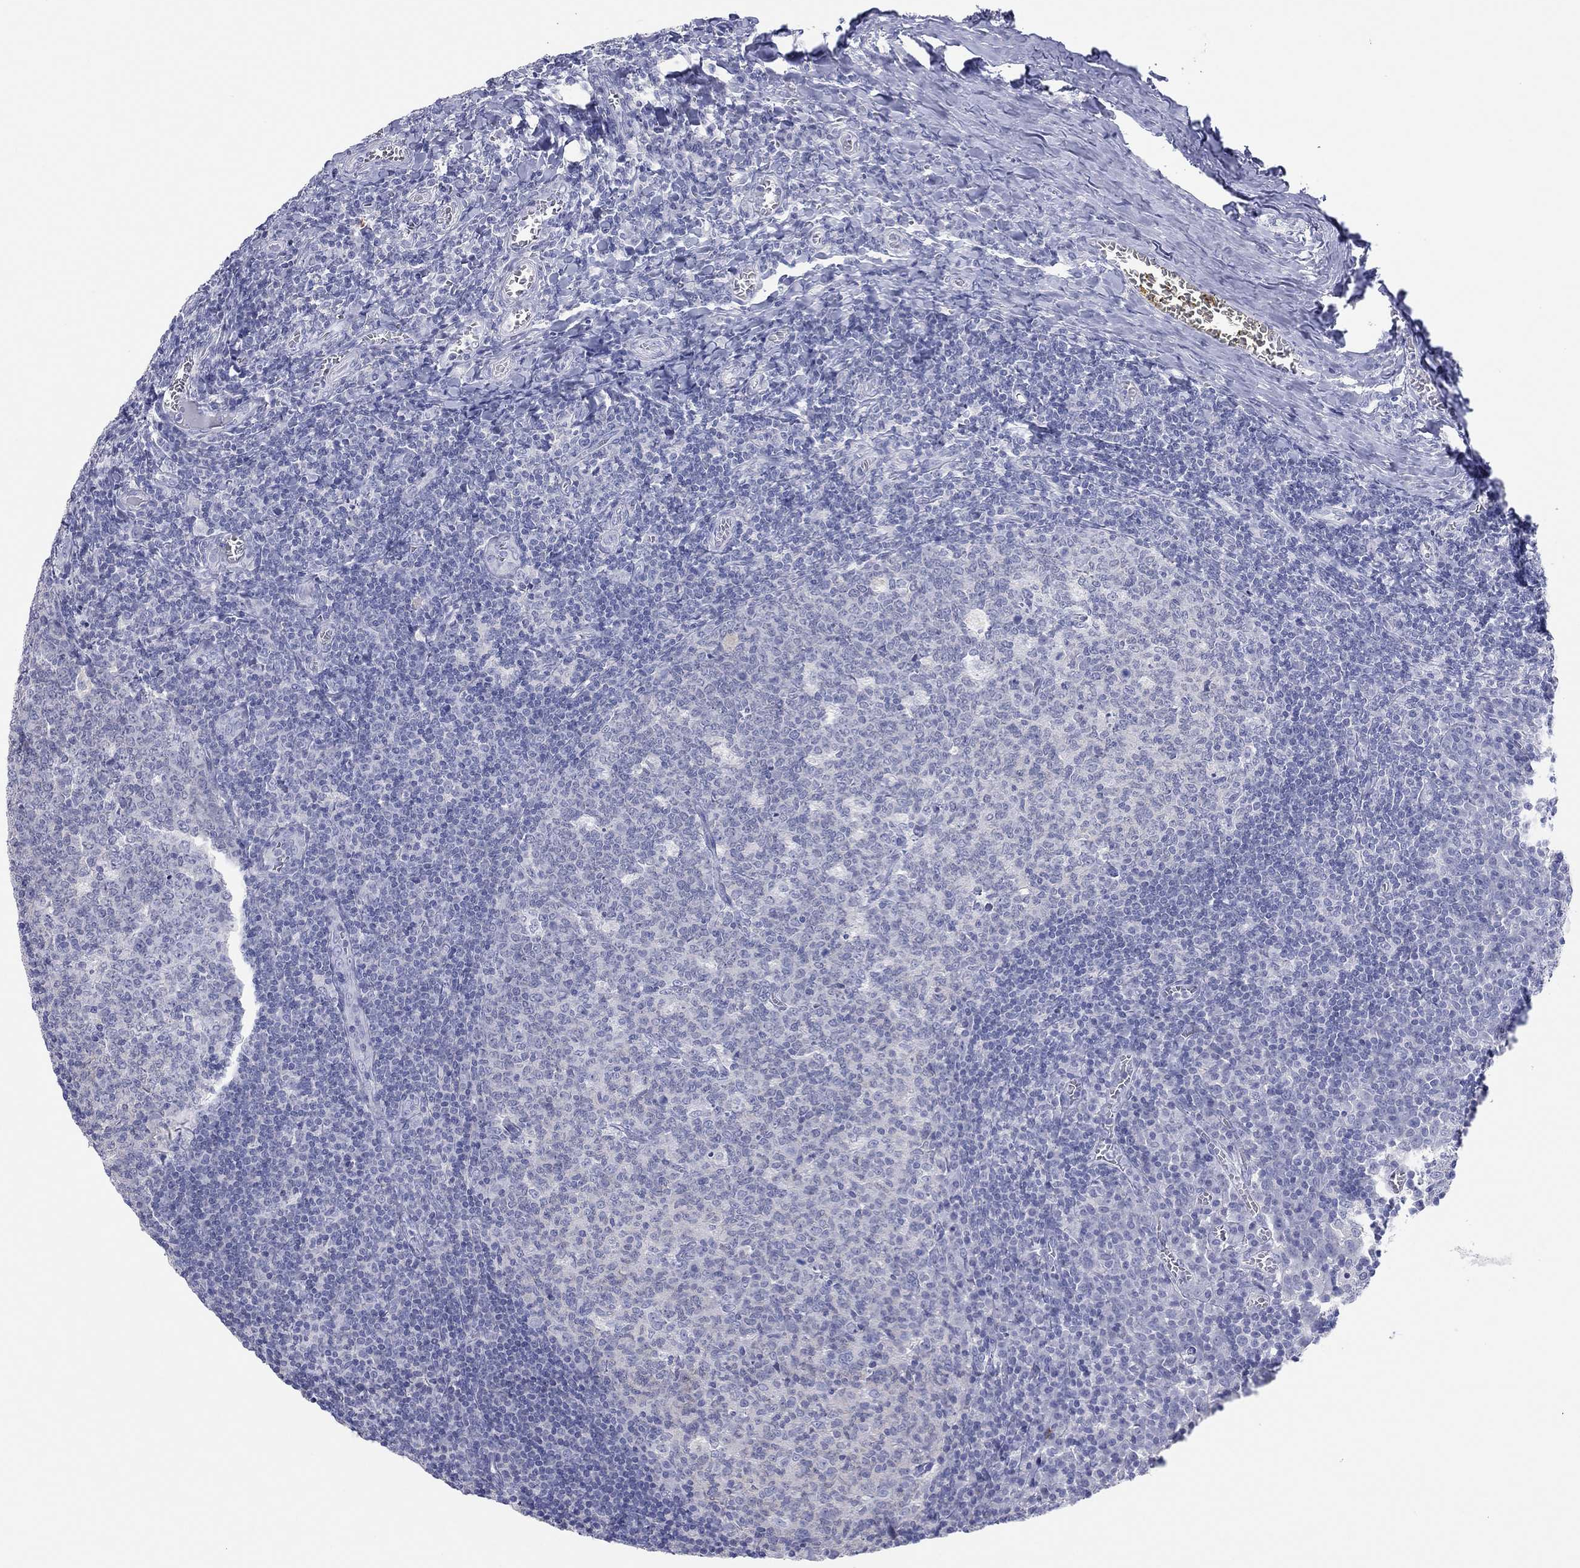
{"staining": {"intensity": "negative", "quantity": "none", "location": "none"}, "tissue": "tonsil", "cell_type": "Germinal center cells", "image_type": "normal", "snomed": [{"axis": "morphology", "description": "Normal tissue, NOS"}, {"axis": "topography", "description": "Tonsil"}], "caption": "Human tonsil stained for a protein using immunohistochemistry exhibits no positivity in germinal center cells.", "gene": "MAGEB6", "patient": {"sex": "female", "age": 13}}